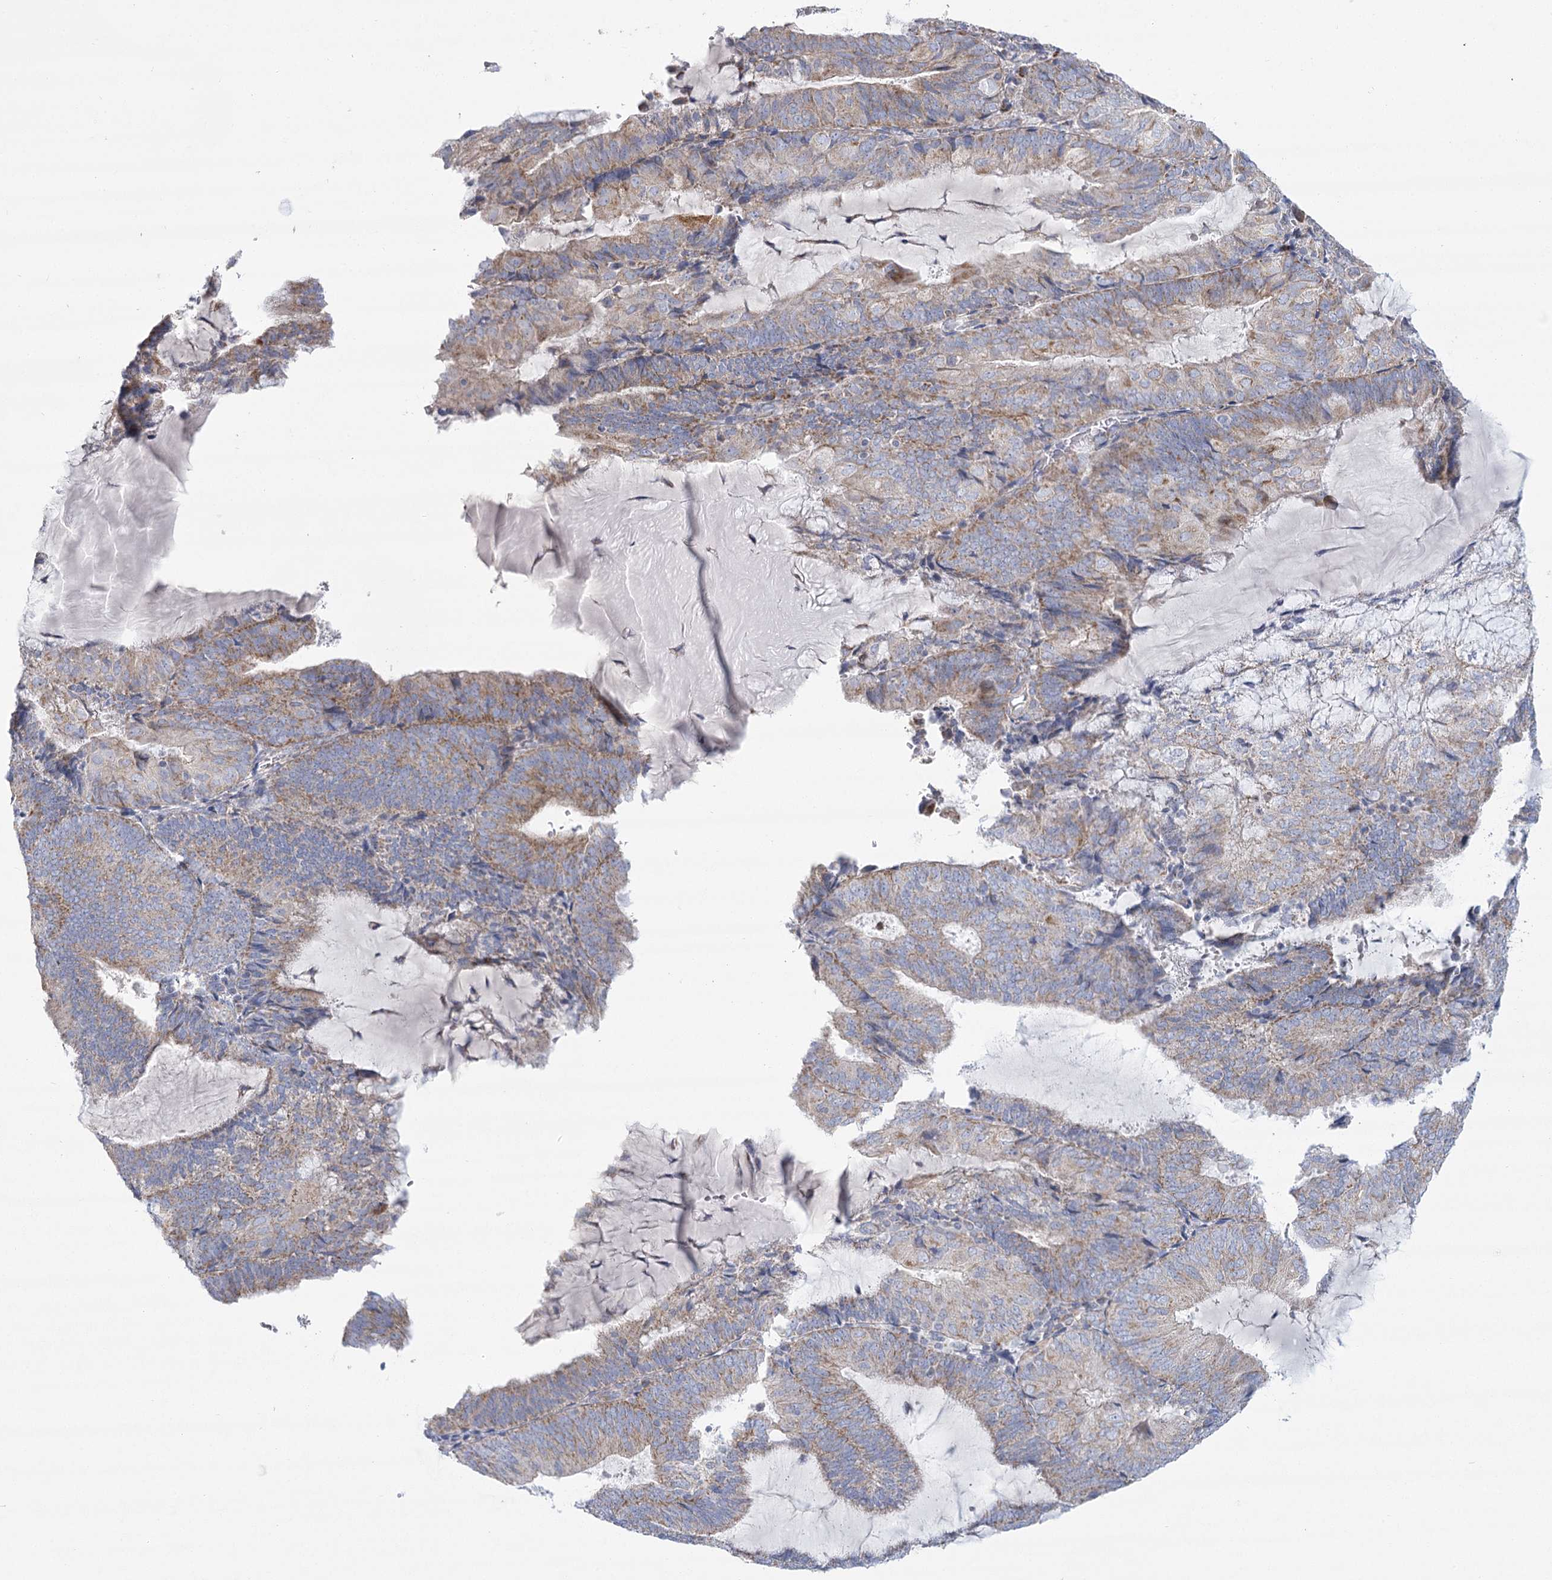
{"staining": {"intensity": "moderate", "quantity": "25%-75%", "location": "cytoplasmic/membranous"}, "tissue": "endometrial cancer", "cell_type": "Tumor cells", "image_type": "cancer", "snomed": [{"axis": "morphology", "description": "Adenocarcinoma, NOS"}, {"axis": "topography", "description": "Endometrium"}], "caption": "This image reveals IHC staining of human endometrial adenocarcinoma, with medium moderate cytoplasmic/membranous expression in approximately 25%-75% of tumor cells.", "gene": "SNX7", "patient": {"sex": "female", "age": 81}}